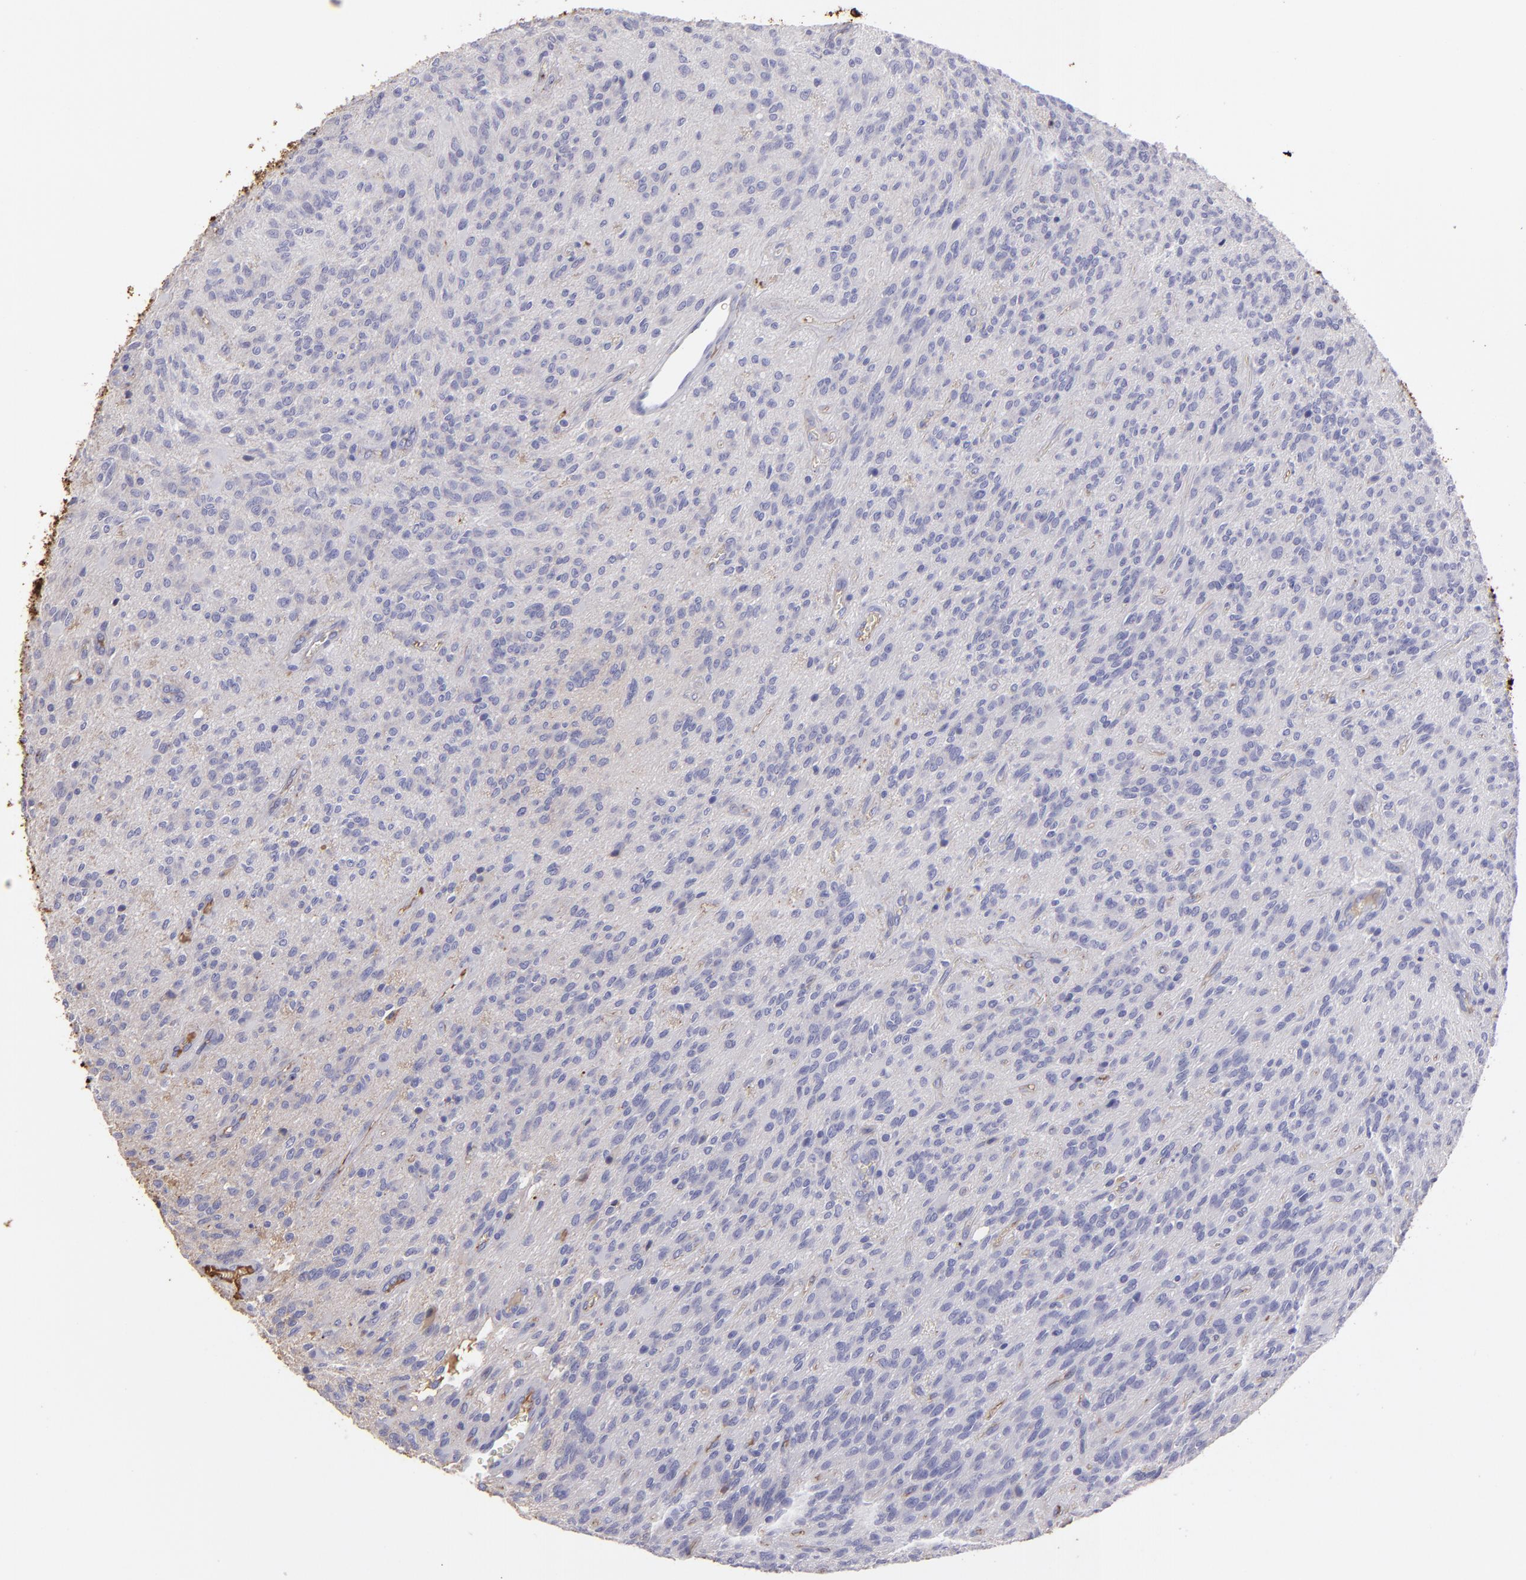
{"staining": {"intensity": "negative", "quantity": "none", "location": "none"}, "tissue": "glioma", "cell_type": "Tumor cells", "image_type": "cancer", "snomed": [{"axis": "morphology", "description": "Glioma, malignant, Low grade"}, {"axis": "topography", "description": "Brain"}], "caption": "This is a histopathology image of IHC staining of malignant low-grade glioma, which shows no expression in tumor cells.", "gene": "FGB", "patient": {"sex": "female", "age": 15}}